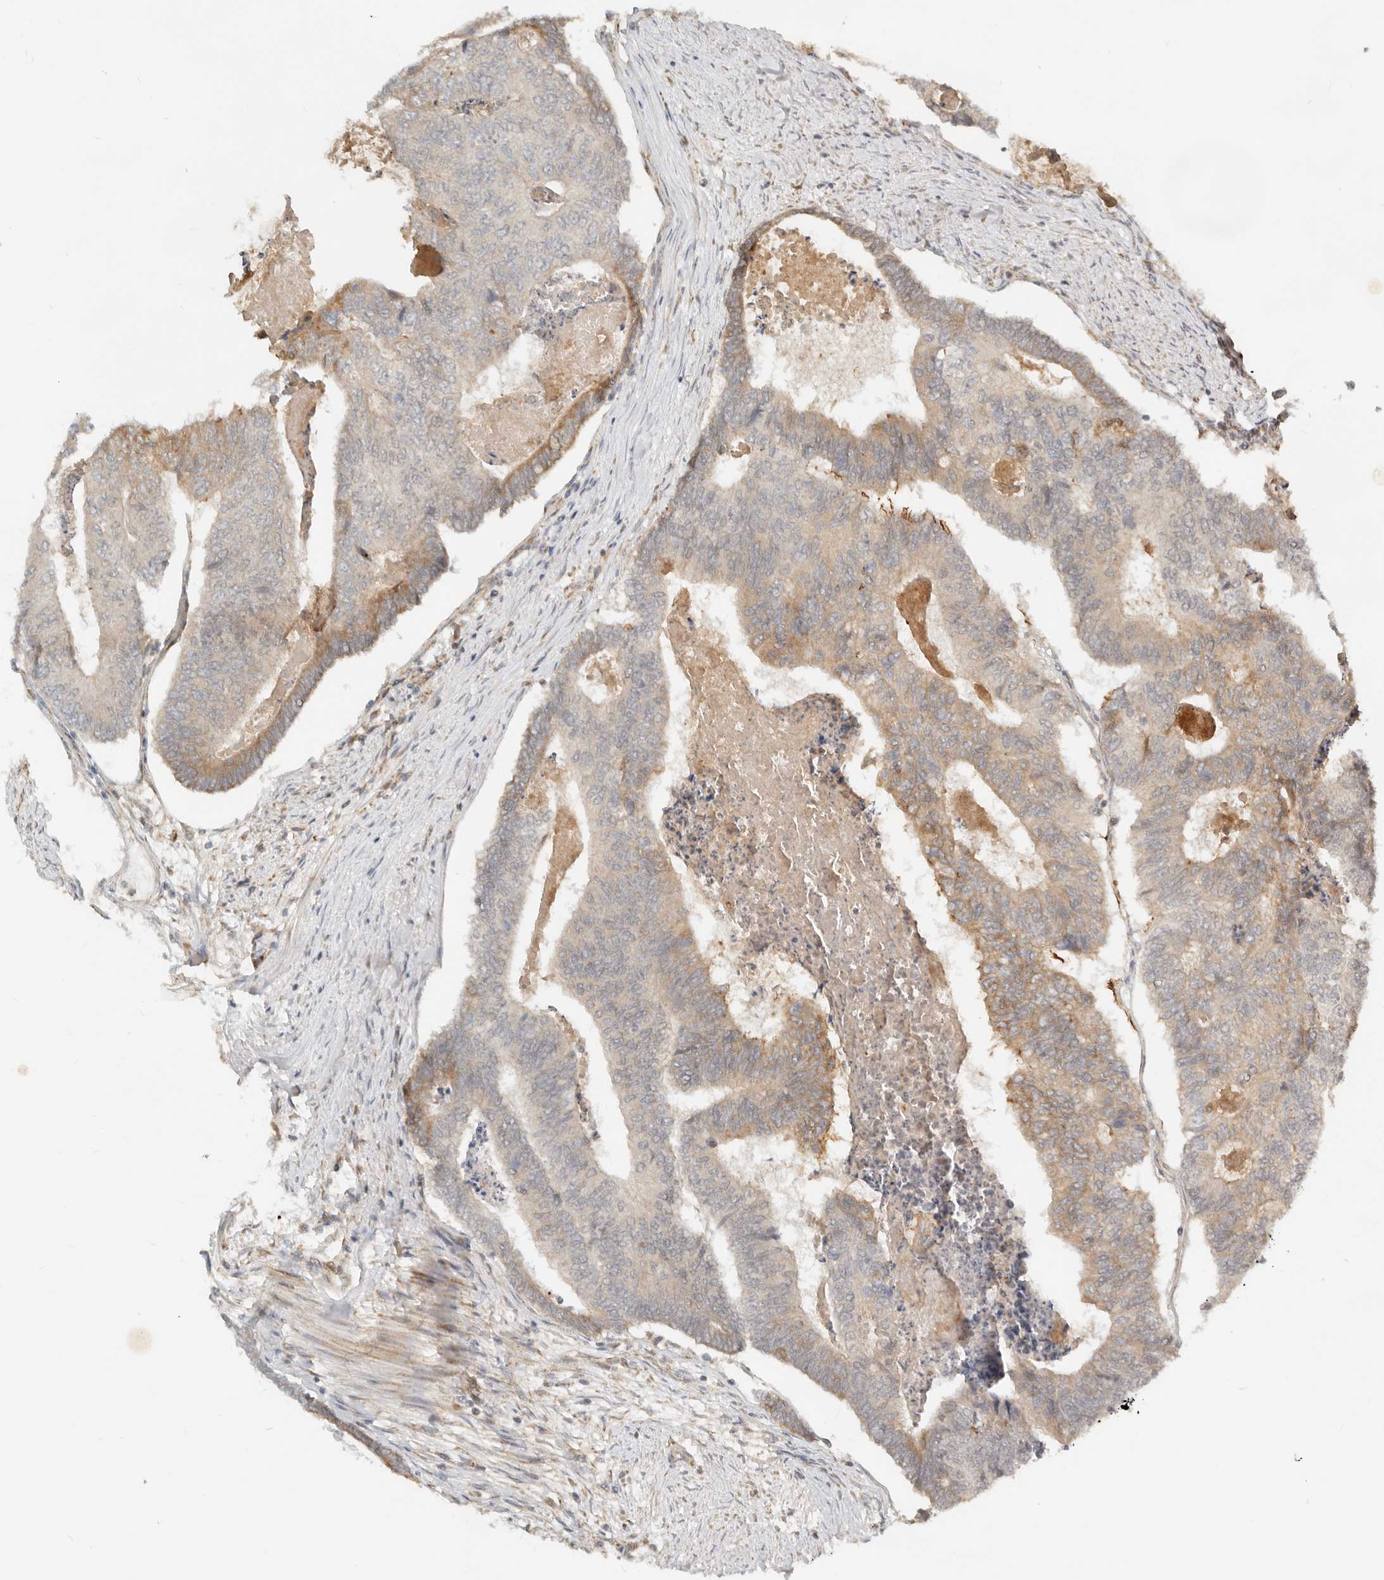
{"staining": {"intensity": "moderate", "quantity": "<25%", "location": "cytoplasmic/membranous"}, "tissue": "colorectal cancer", "cell_type": "Tumor cells", "image_type": "cancer", "snomed": [{"axis": "morphology", "description": "Adenocarcinoma, NOS"}, {"axis": "topography", "description": "Colon"}], "caption": "DAB (3,3'-diaminobenzidine) immunohistochemical staining of adenocarcinoma (colorectal) displays moderate cytoplasmic/membranous protein expression in approximately <25% of tumor cells.", "gene": "BAALC", "patient": {"sex": "female", "age": 67}}